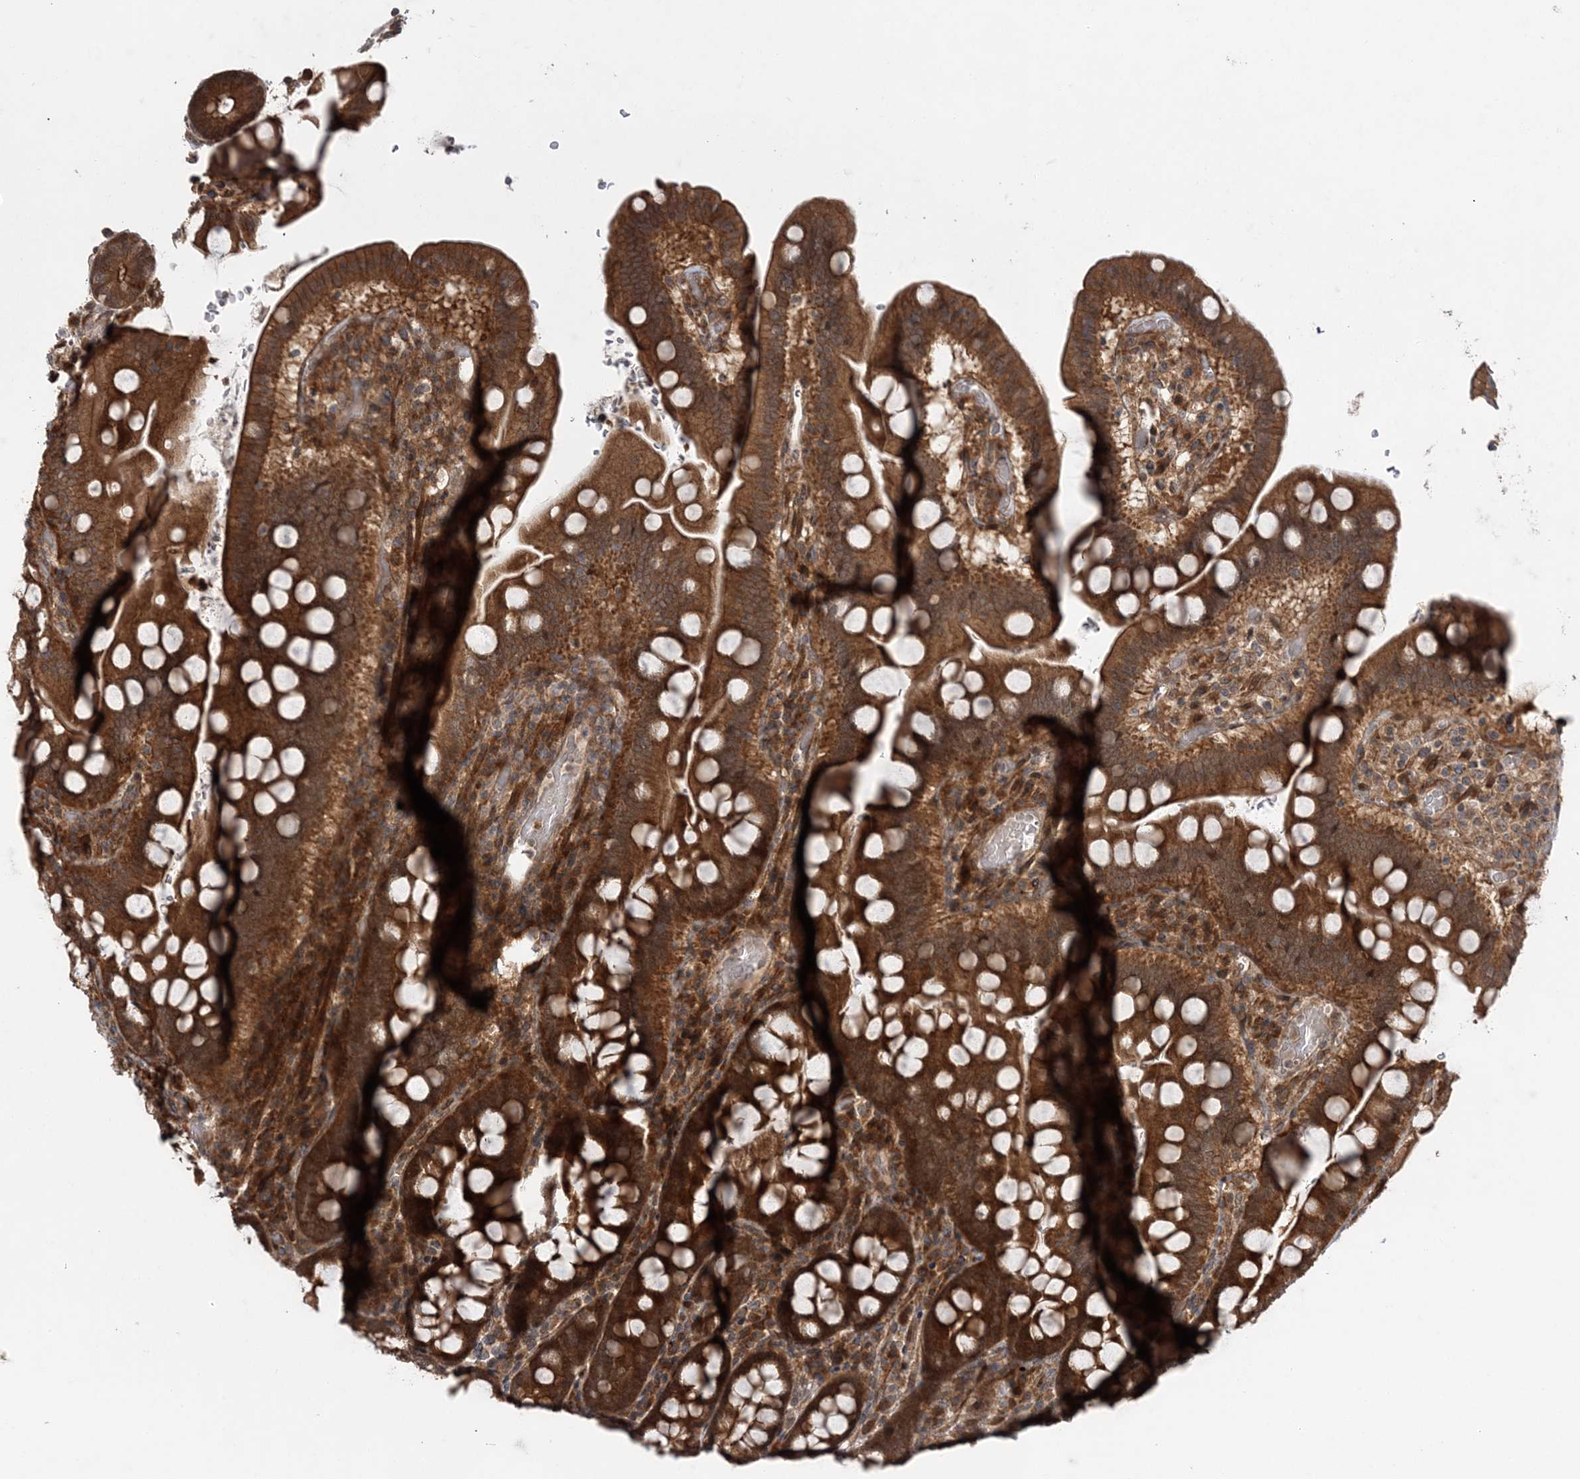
{"staining": {"intensity": "strong", "quantity": ">75%", "location": "cytoplasmic/membranous"}, "tissue": "small intestine", "cell_type": "Glandular cells", "image_type": "normal", "snomed": [{"axis": "morphology", "description": "Normal tissue, NOS"}, {"axis": "topography", "description": "Stomach, upper"}, {"axis": "topography", "description": "Stomach, lower"}, {"axis": "topography", "description": "Small intestine"}], "caption": "Glandular cells exhibit high levels of strong cytoplasmic/membranous staining in about >75% of cells in benign small intestine.", "gene": "UBTD2", "patient": {"sex": "male", "age": 68}}